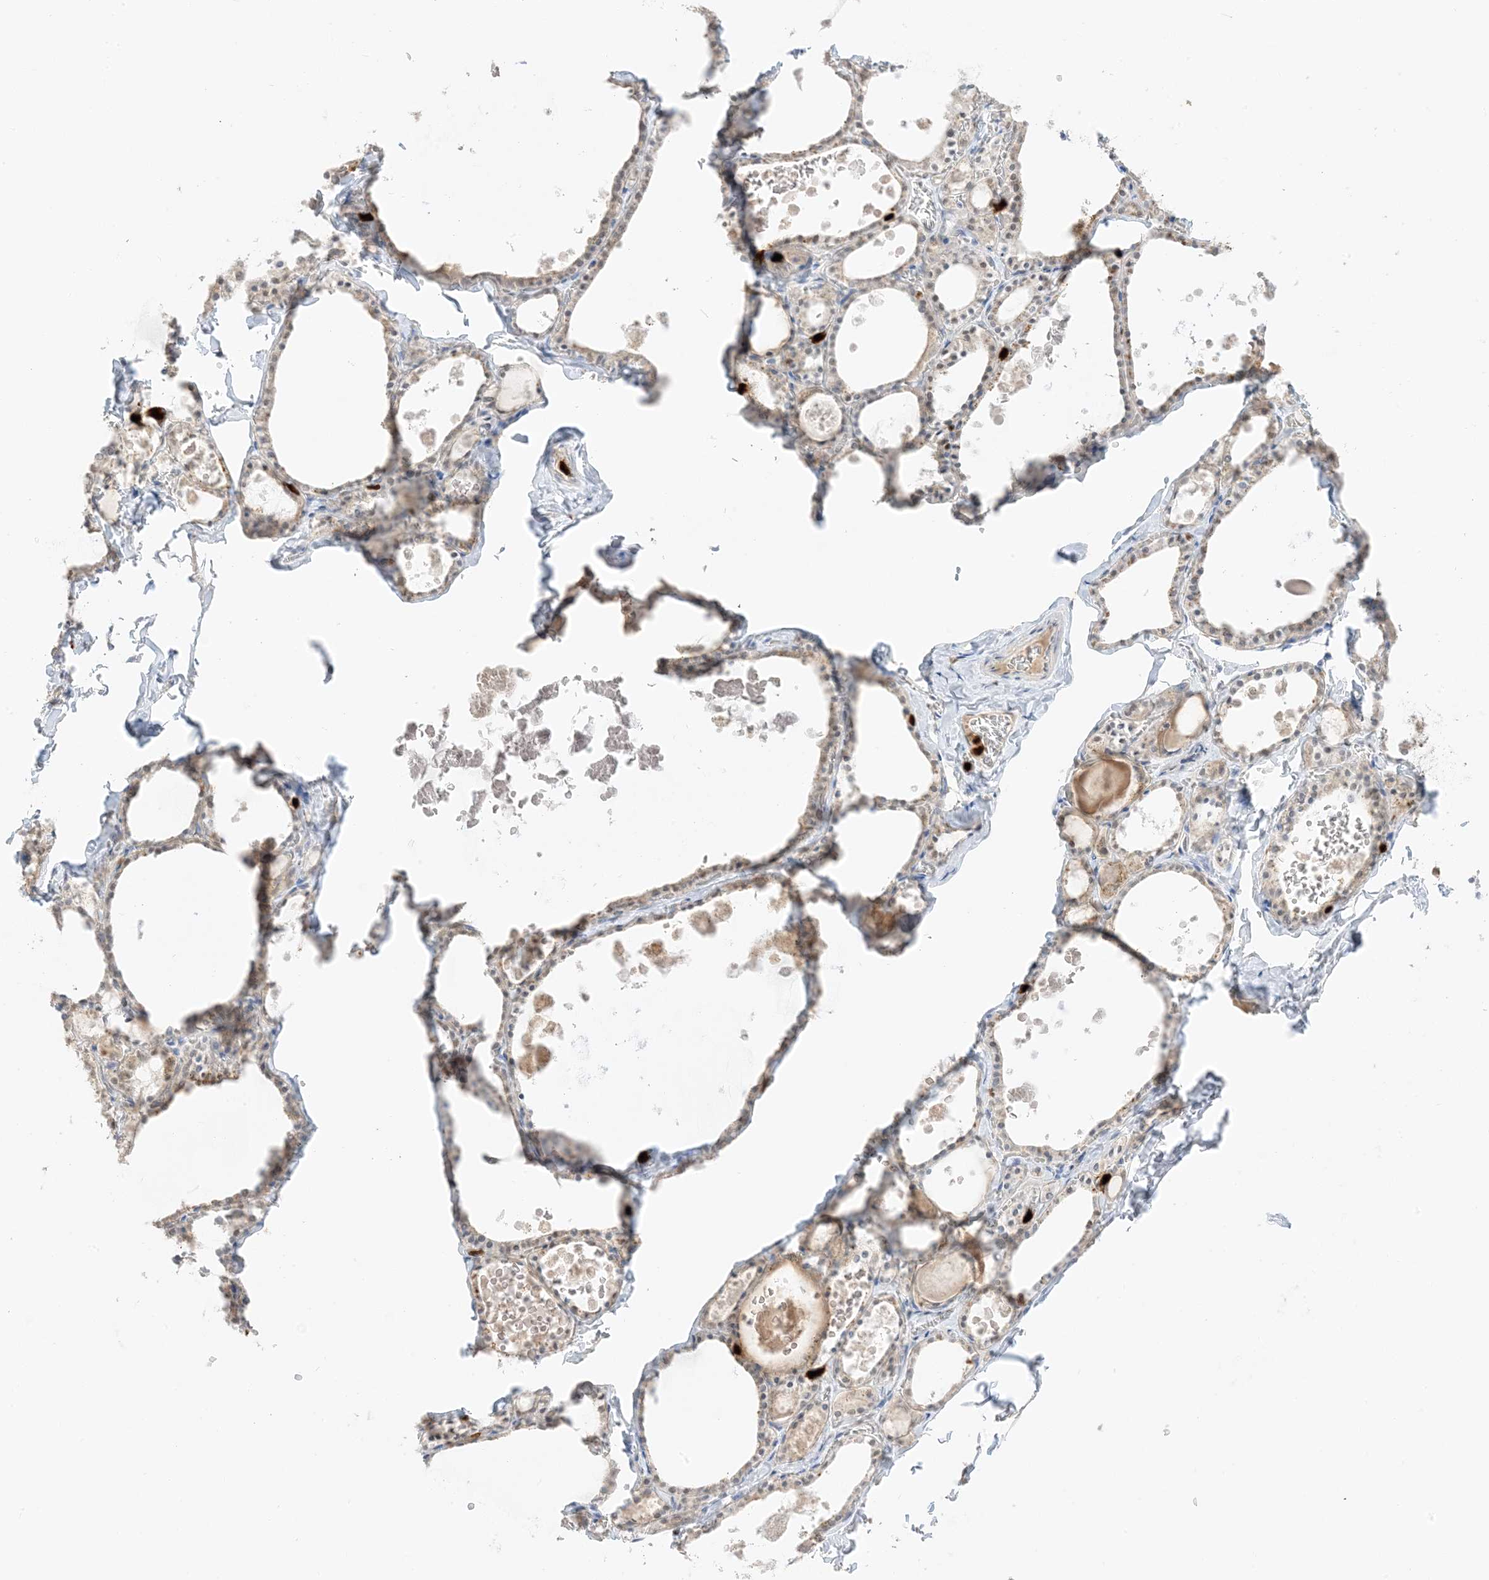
{"staining": {"intensity": "weak", "quantity": ">75%", "location": "cytoplasmic/membranous,nuclear"}, "tissue": "thyroid gland", "cell_type": "Glandular cells", "image_type": "normal", "snomed": [{"axis": "morphology", "description": "Normal tissue, NOS"}, {"axis": "topography", "description": "Thyroid gland"}], "caption": "IHC micrograph of unremarkable thyroid gland stained for a protein (brown), which demonstrates low levels of weak cytoplasmic/membranous,nuclear positivity in approximately >75% of glandular cells.", "gene": "GCA", "patient": {"sex": "male", "age": 56}}